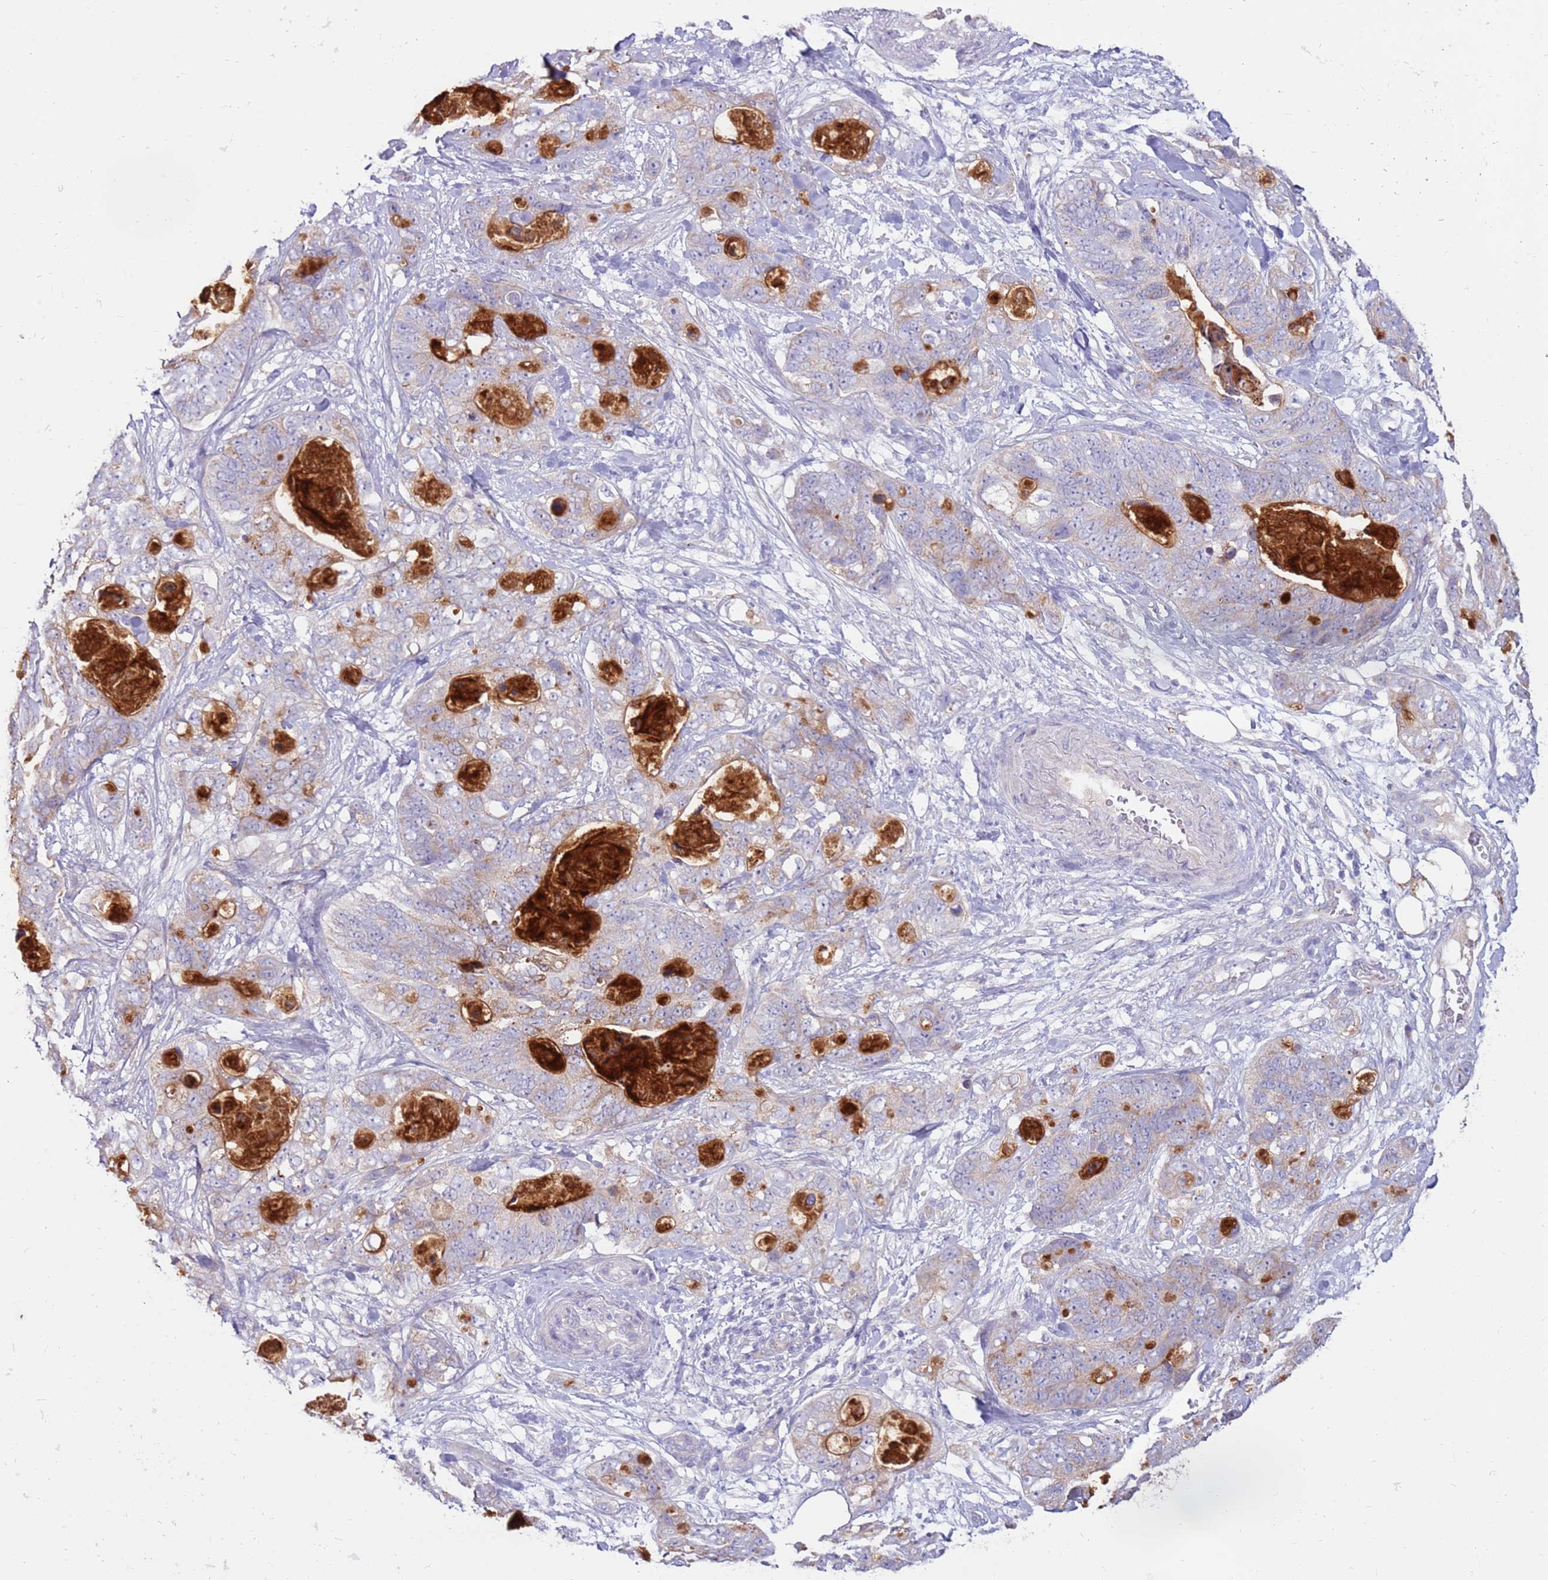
{"staining": {"intensity": "moderate", "quantity": "<25%", "location": "cytoplasmic/membranous"}, "tissue": "stomach cancer", "cell_type": "Tumor cells", "image_type": "cancer", "snomed": [{"axis": "morphology", "description": "Normal tissue, NOS"}, {"axis": "morphology", "description": "Adenocarcinoma, NOS"}, {"axis": "topography", "description": "Stomach"}], "caption": "Brown immunohistochemical staining in stomach adenocarcinoma reveals moderate cytoplasmic/membranous expression in about <25% of tumor cells.", "gene": "SLC44A4", "patient": {"sex": "female", "age": 89}}